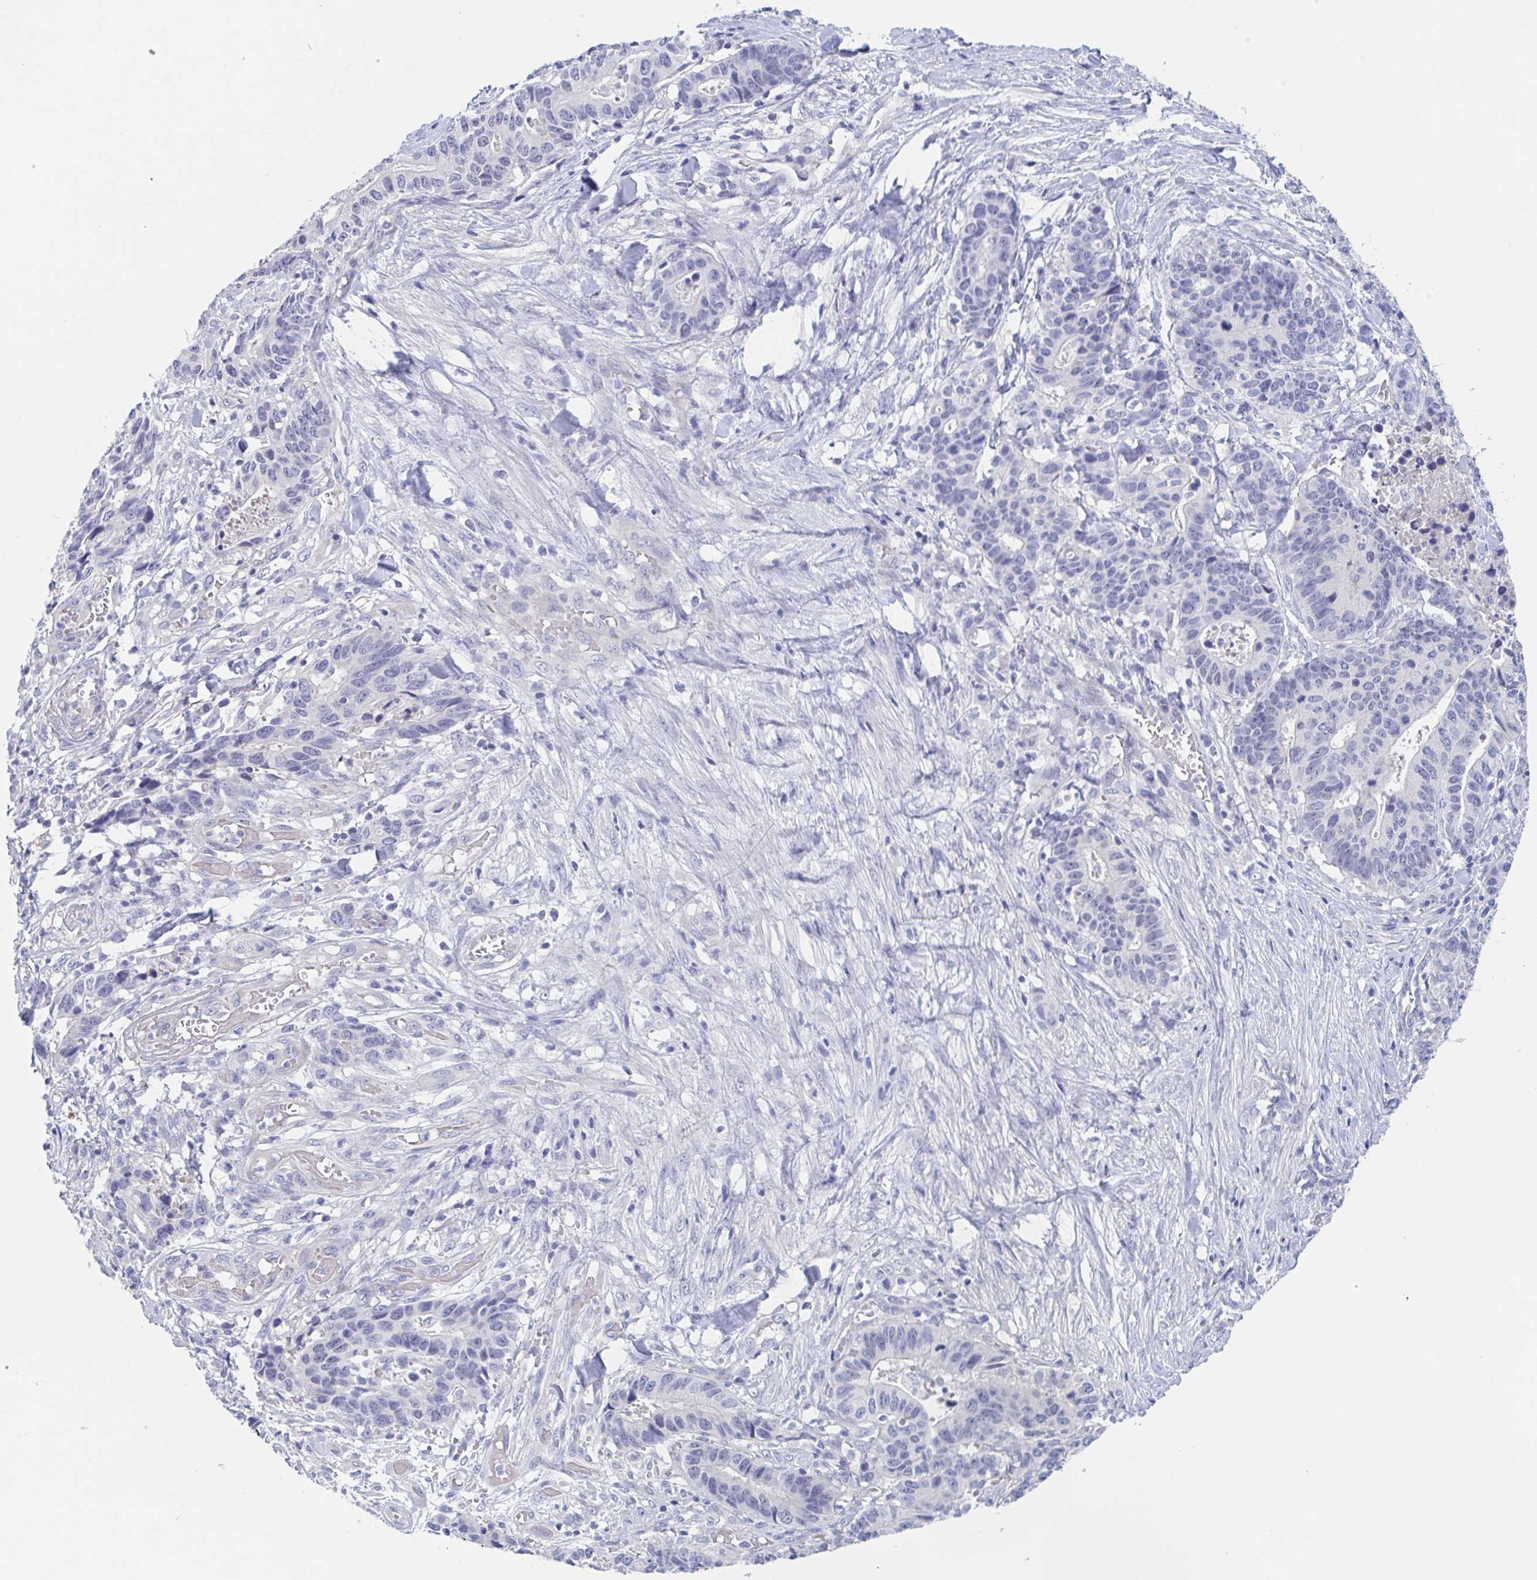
{"staining": {"intensity": "negative", "quantity": "none", "location": "none"}, "tissue": "stomach cancer", "cell_type": "Tumor cells", "image_type": "cancer", "snomed": [{"axis": "morphology", "description": "Adenocarcinoma, NOS"}, {"axis": "topography", "description": "Stomach, upper"}], "caption": "A histopathology image of human stomach cancer is negative for staining in tumor cells.", "gene": "TEX12", "patient": {"sex": "female", "age": 67}}